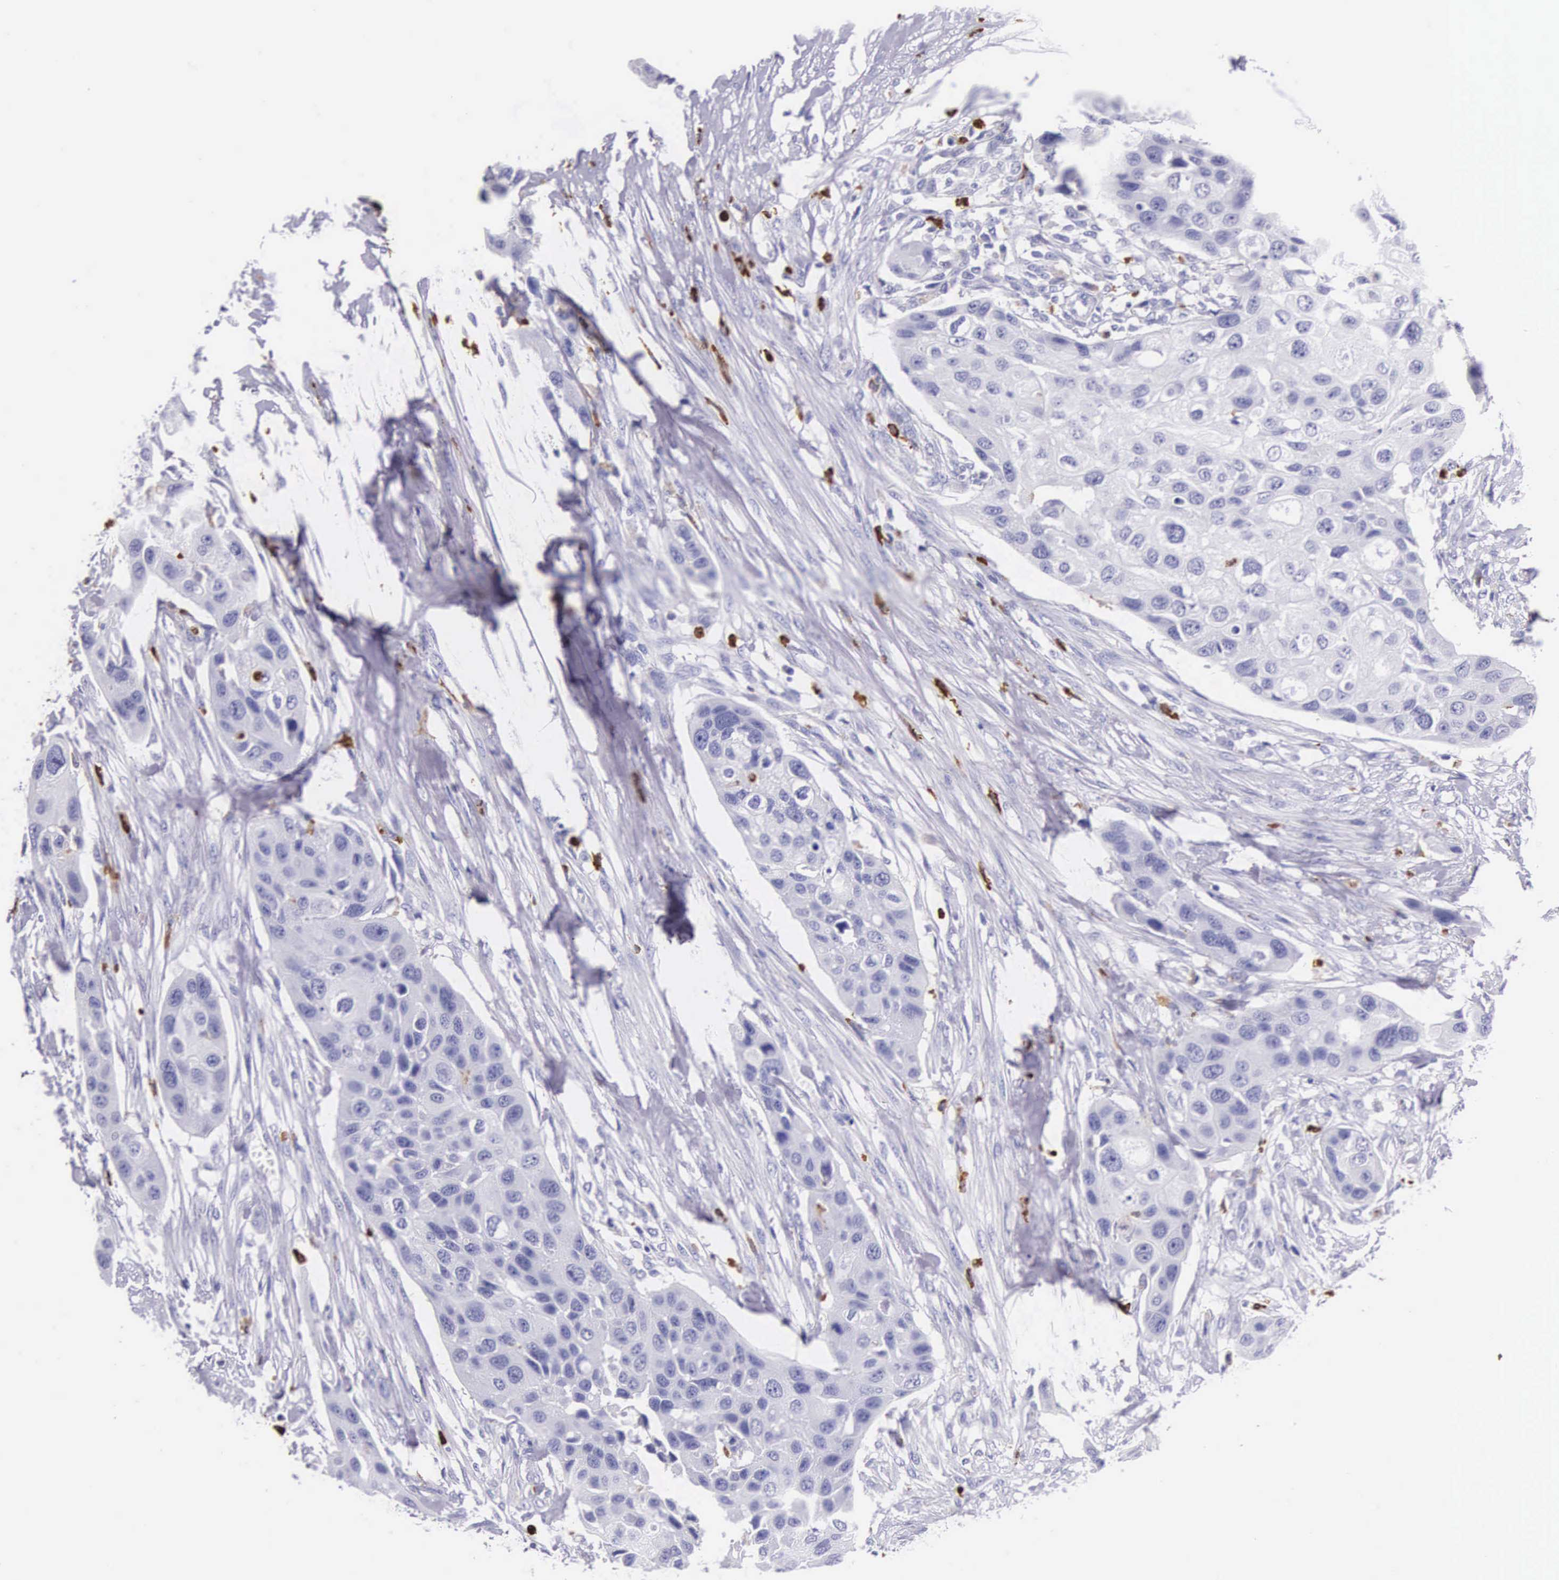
{"staining": {"intensity": "negative", "quantity": "none", "location": "none"}, "tissue": "urothelial cancer", "cell_type": "Tumor cells", "image_type": "cancer", "snomed": [{"axis": "morphology", "description": "Urothelial carcinoma, High grade"}, {"axis": "topography", "description": "Urinary bladder"}], "caption": "The immunohistochemistry photomicrograph has no significant staining in tumor cells of high-grade urothelial carcinoma tissue.", "gene": "FCN1", "patient": {"sex": "male", "age": 55}}